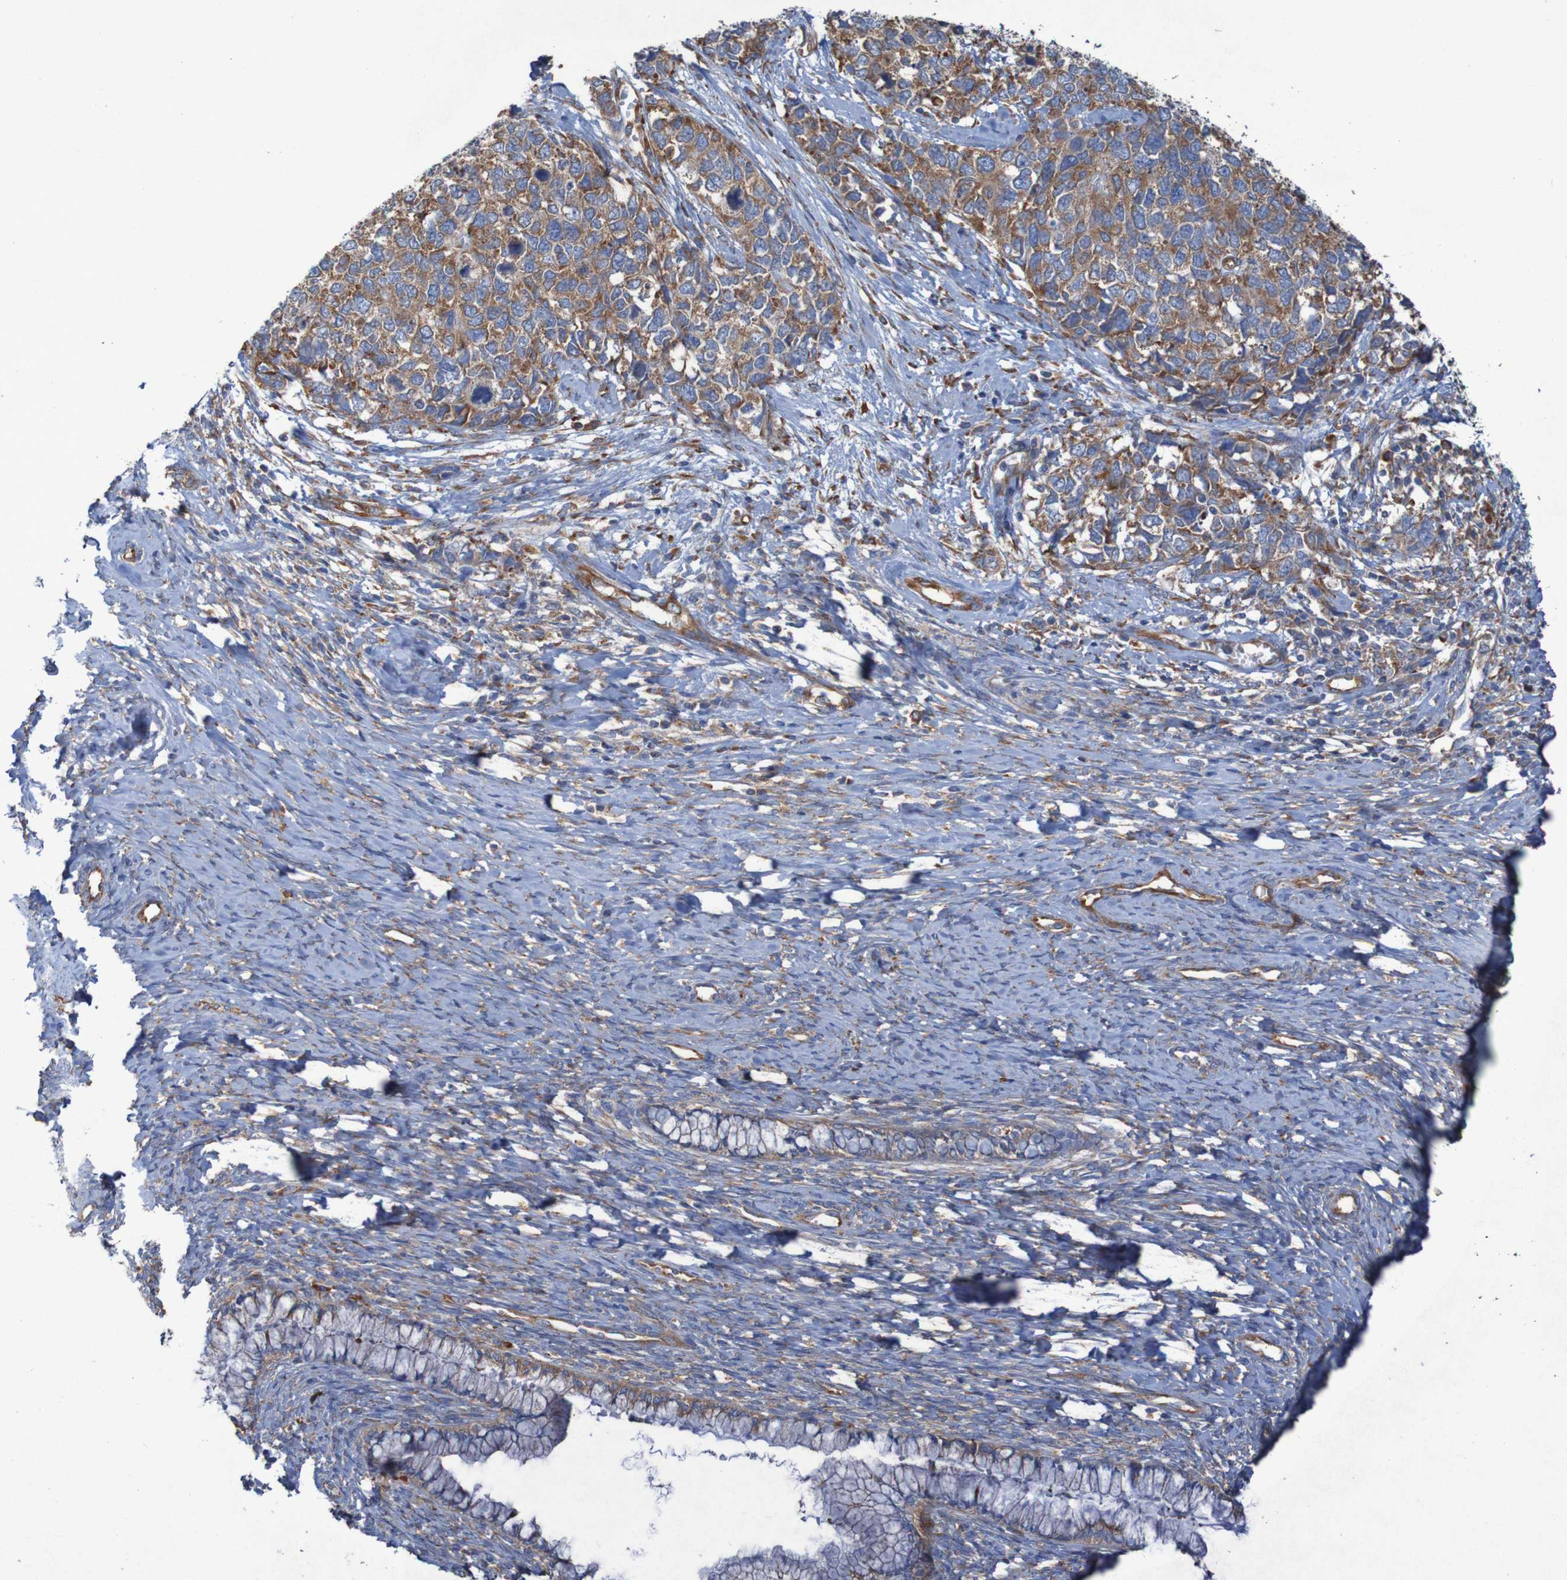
{"staining": {"intensity": "moderate", "quantity": ">75%", "location": "cytoplasmic/membranous"}, "tissue": "cervical cancer", "cell_type": "Tumor cells", "image_type": "cancer", "snomed": [{"axis": "morphology", "description": "Squamous cell carcinoma, NOS"}, {"axis": "topography", "description": "Cervix"}], "caption": "Immunohistochemistry (DAB (3,3'-diaminobenzidine)) staining of human cervical cancer (squamous cell carcinoma) demonstrates moderate cytoplasmic/membranous protein positivity in about >75% of tumor cells. The staining was performed using DAB, with brown indicating positive protein expression. Nuclei are stained blue with hematoxylin.", "gene": "RPL10", "patient": {"sex": "female", "age": 63}}